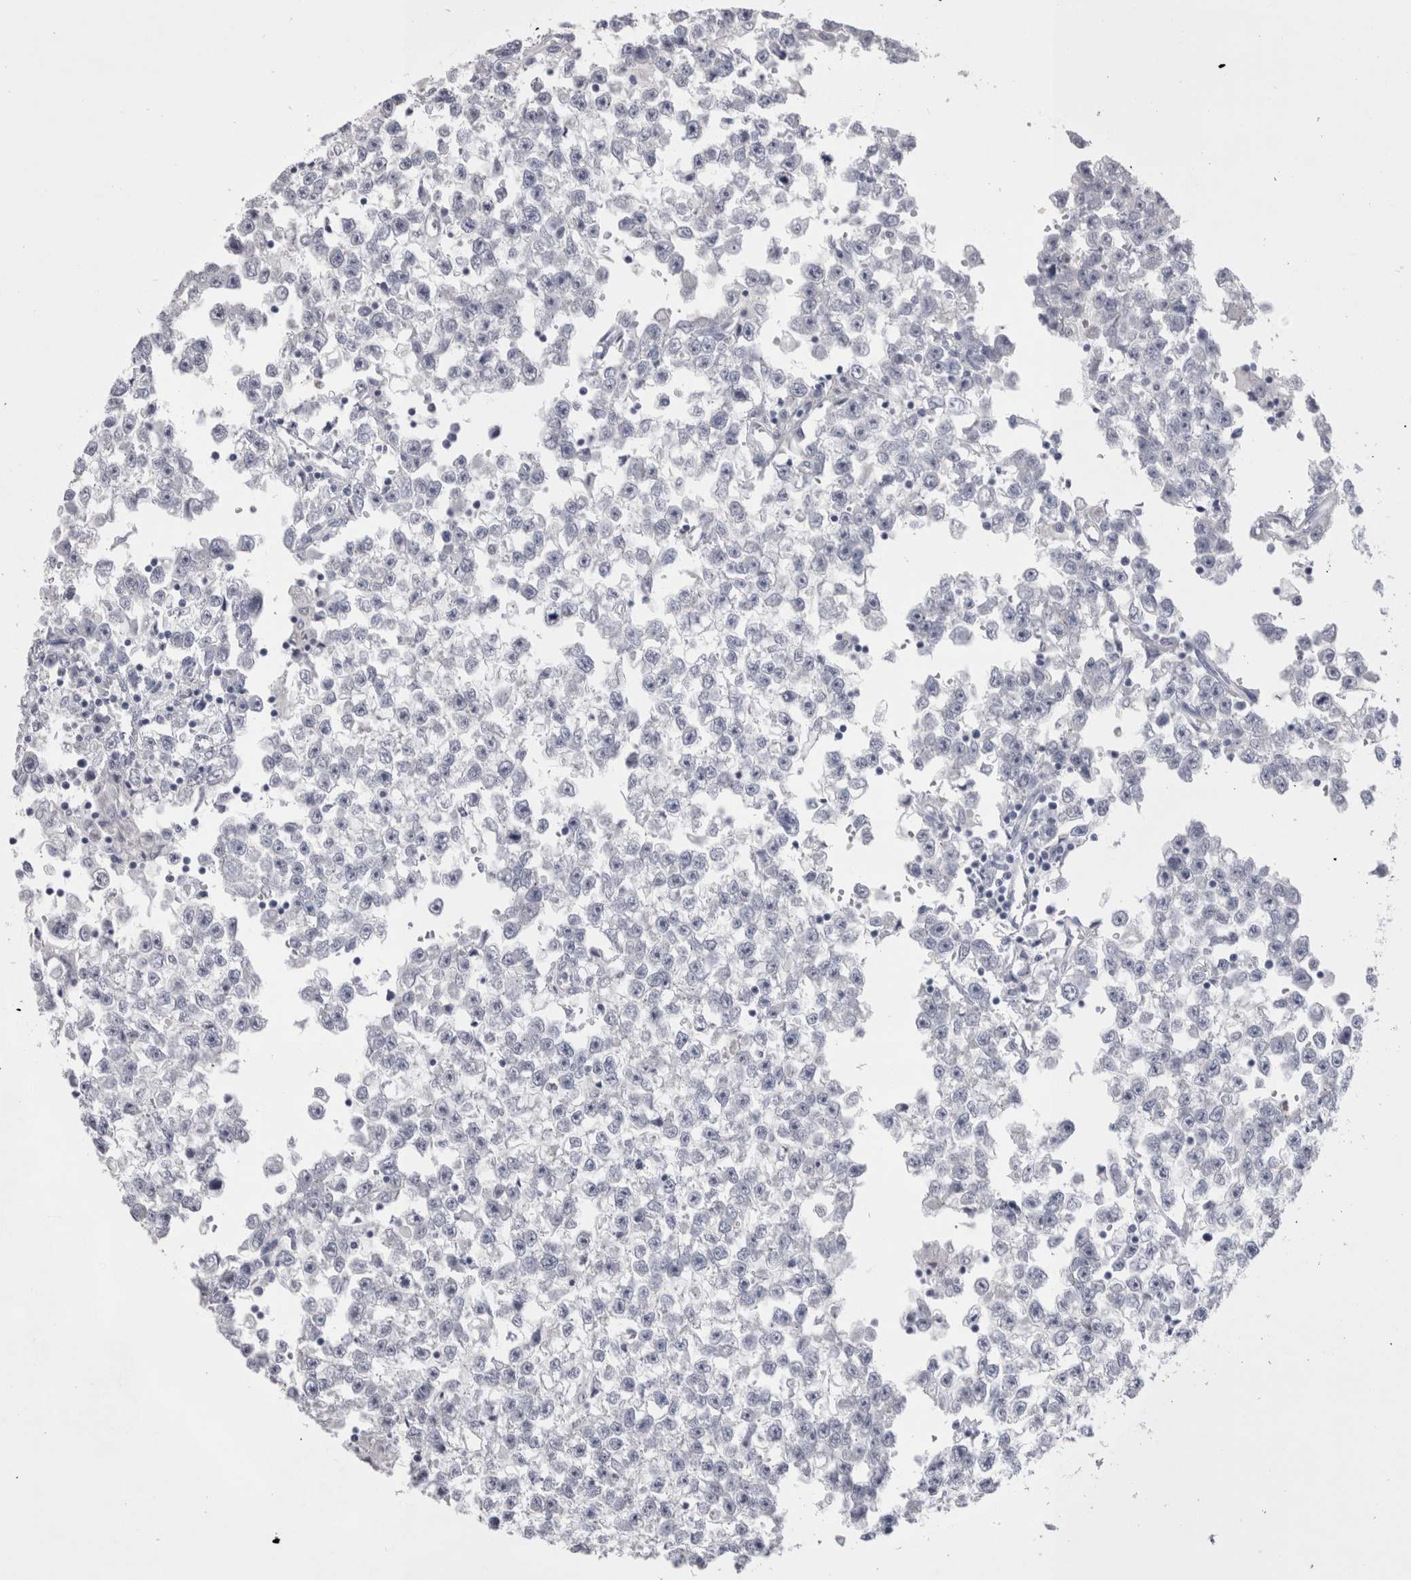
{"staining": {"intensity": "negative", "quantity": "none", "location": "none"}, "tissue": "testis cancer", "cell_type": "Tumor cells", "image_type": "cancer", "snomed": [{"axis": "morphology", "description": "Seminoma, NOS"}, {"axis": "morphology", "description": "Carcinoma, Embryonal, NOS"}, {"axis": "topography", "description": "Testis"}], "caption": "This is an immunohistochemistry (IHC) micrograph of testis cancer (embryonal carcinoma). There is no staining in tumor cells.", "gene": "PWP2", "patient": {"sex": "male", "age": 51}}